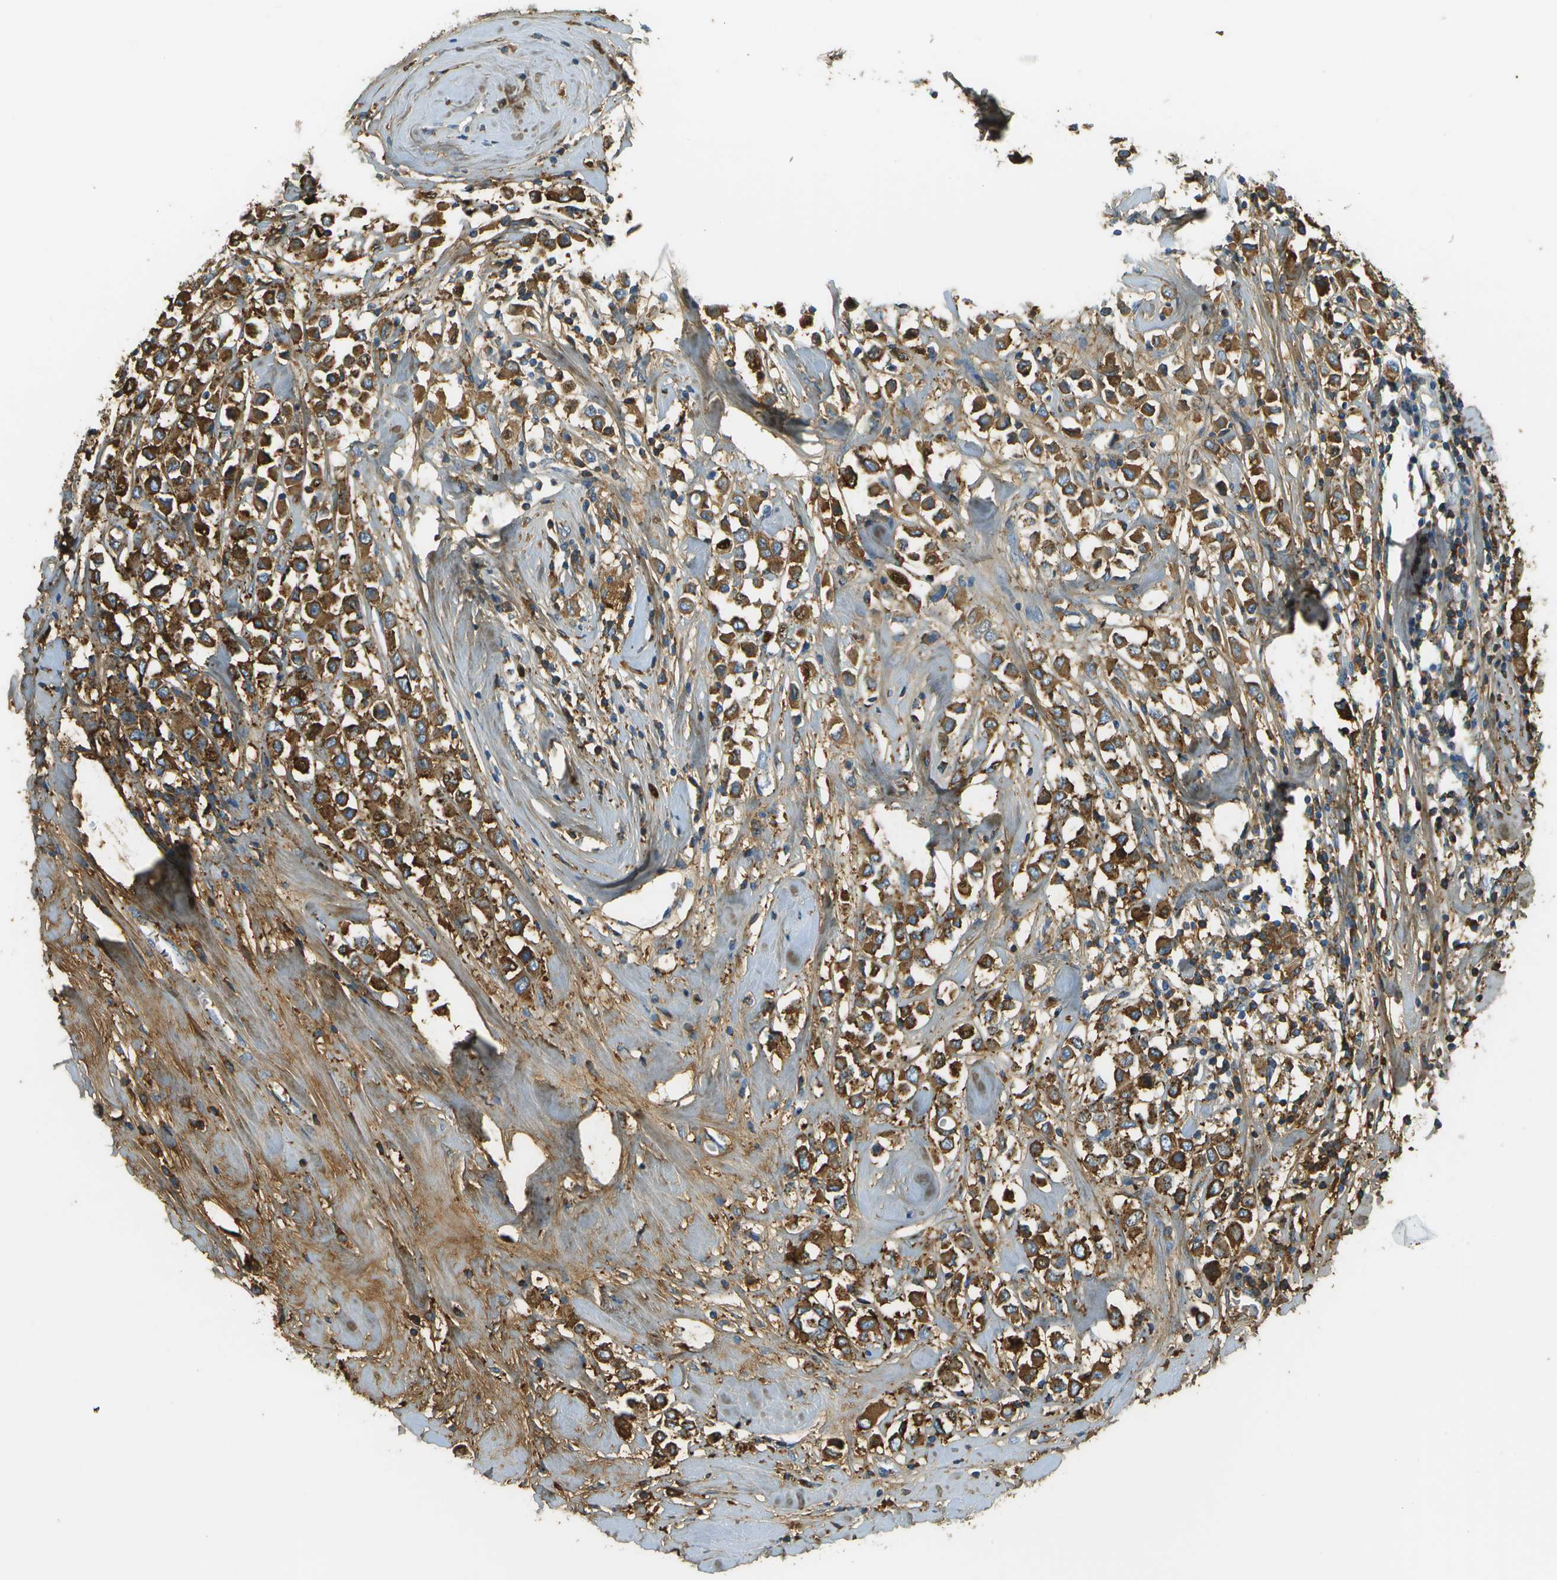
{"staining": {"intensity": "moderate", "quantity": ">75%", "location": "cytoplasmic/membranous"}, "tissue": "breast cancer", "cell_type": "Tumor cells", "image_type": "cancer", "snomed": [{"axis": "morphology", "description": "Duct carcinoma"}, {"axis": "topography", "description": "Breast"}], "caption": "DAB (3,3'-diaminobenzidine) immunohistochemical staining of human breast cancer (invasive ductal carcinoma) reveals moderate cytoplasmic/membranous protein staining in approximately >75% of tumor cells. Using DAB (brown) and hematoxylin (blue) stains, captured at high magnification using brightfield microscopy.", "gene": "DCN", "patient": {"sex": "female", "age": 61}}